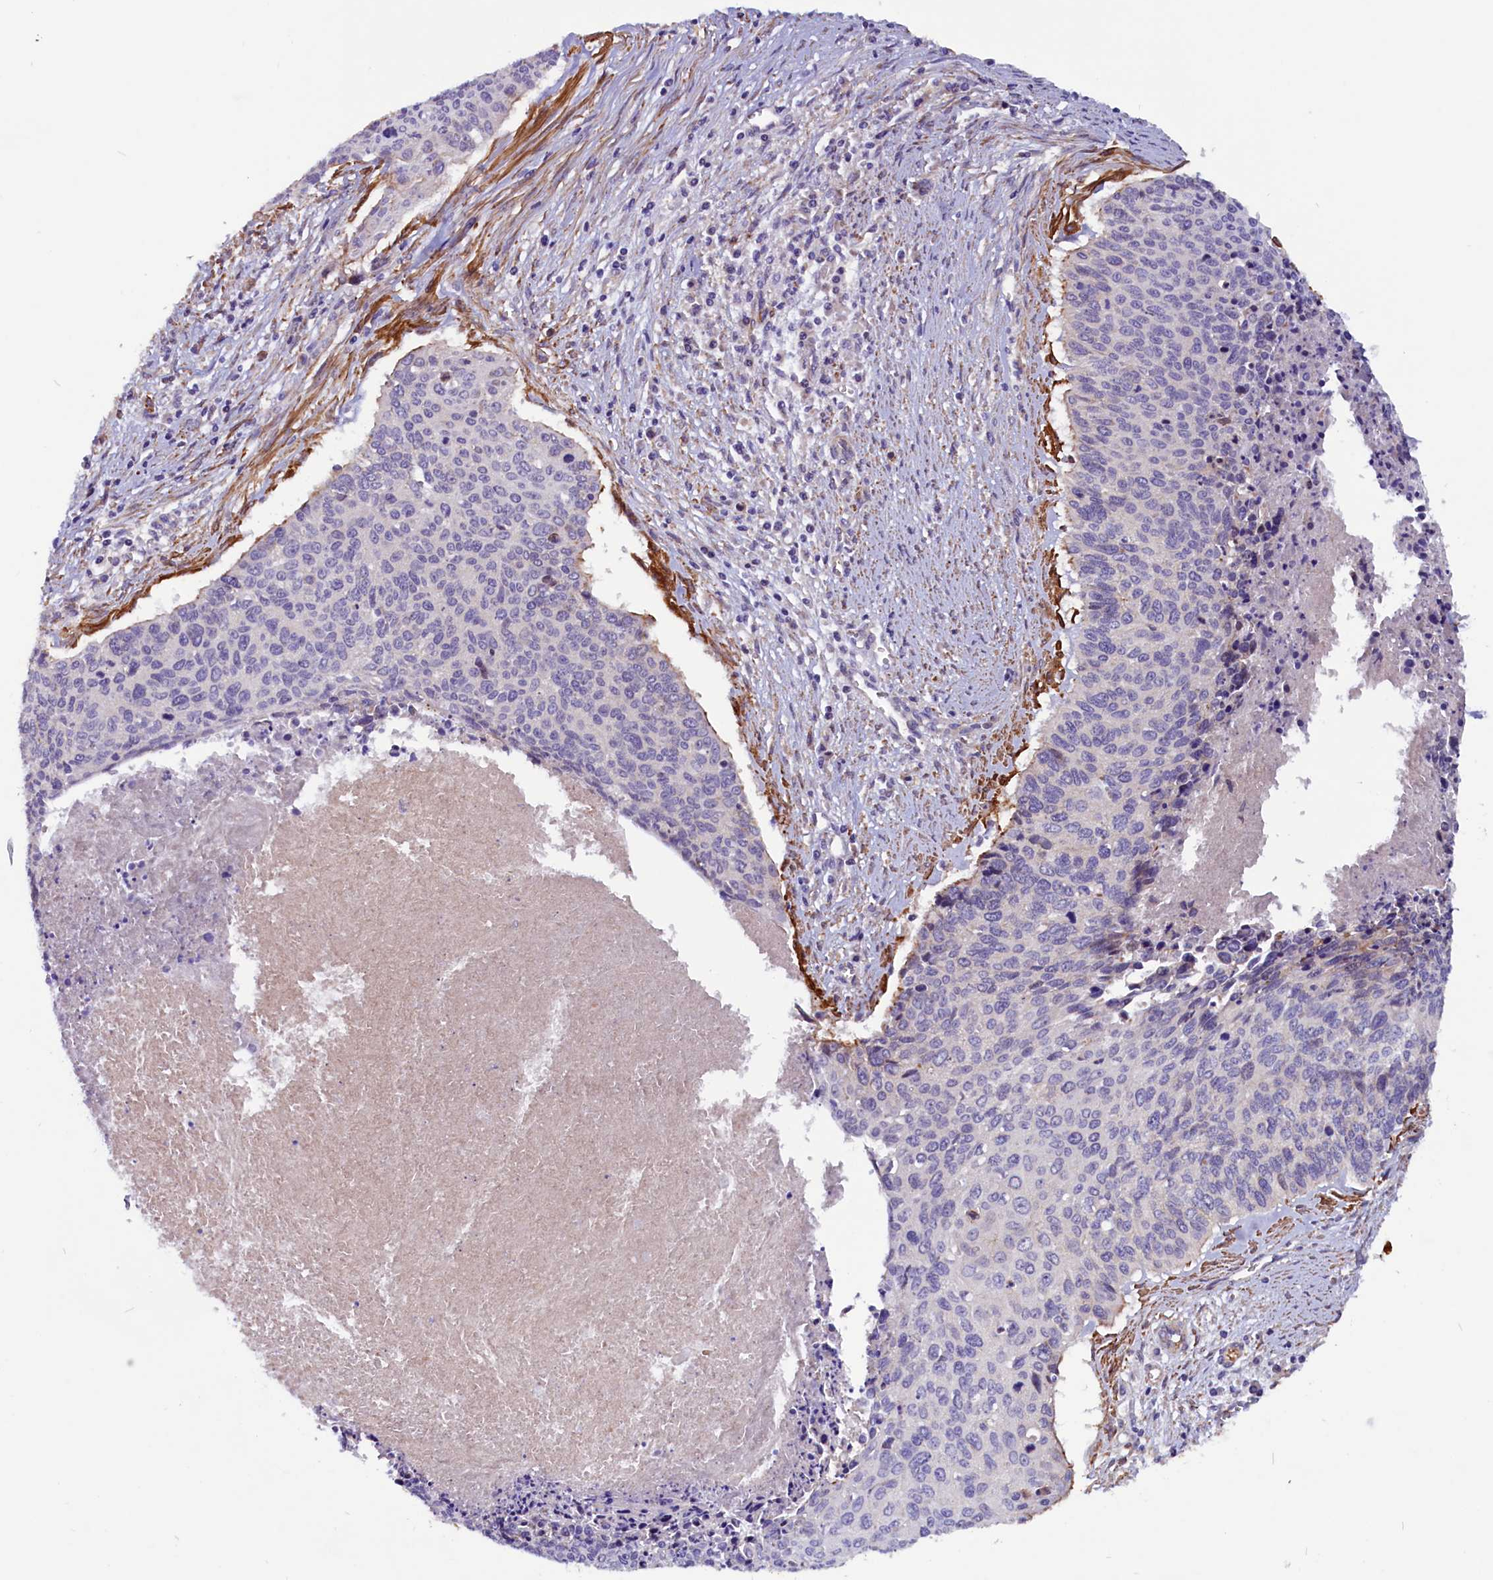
{"staining": {"intensity": "moderate", "quantity": "<25%", "location": "cytoplasmic/membranous"}, "tissue": "cervical cancer", "cell_type": "Tumor cells", "image_type": "cancer", "snomed": [{"axis": "morphology", "description": "Squamous cell carcinoma, NOS"}, {"axis": "topography", "description": "Cervix"}], "caption": "Protein analysis of cervical cancer (squamous cell carcinoma) tissue exhibits moderate cytoplasmic/membranous staining in approximately <25% of tumor cells. The protein of interest is shown in brown color, while the nuclei are stained blue.", "gene": "ZNF749", "patient": {"sex": "female", "age": 55}}